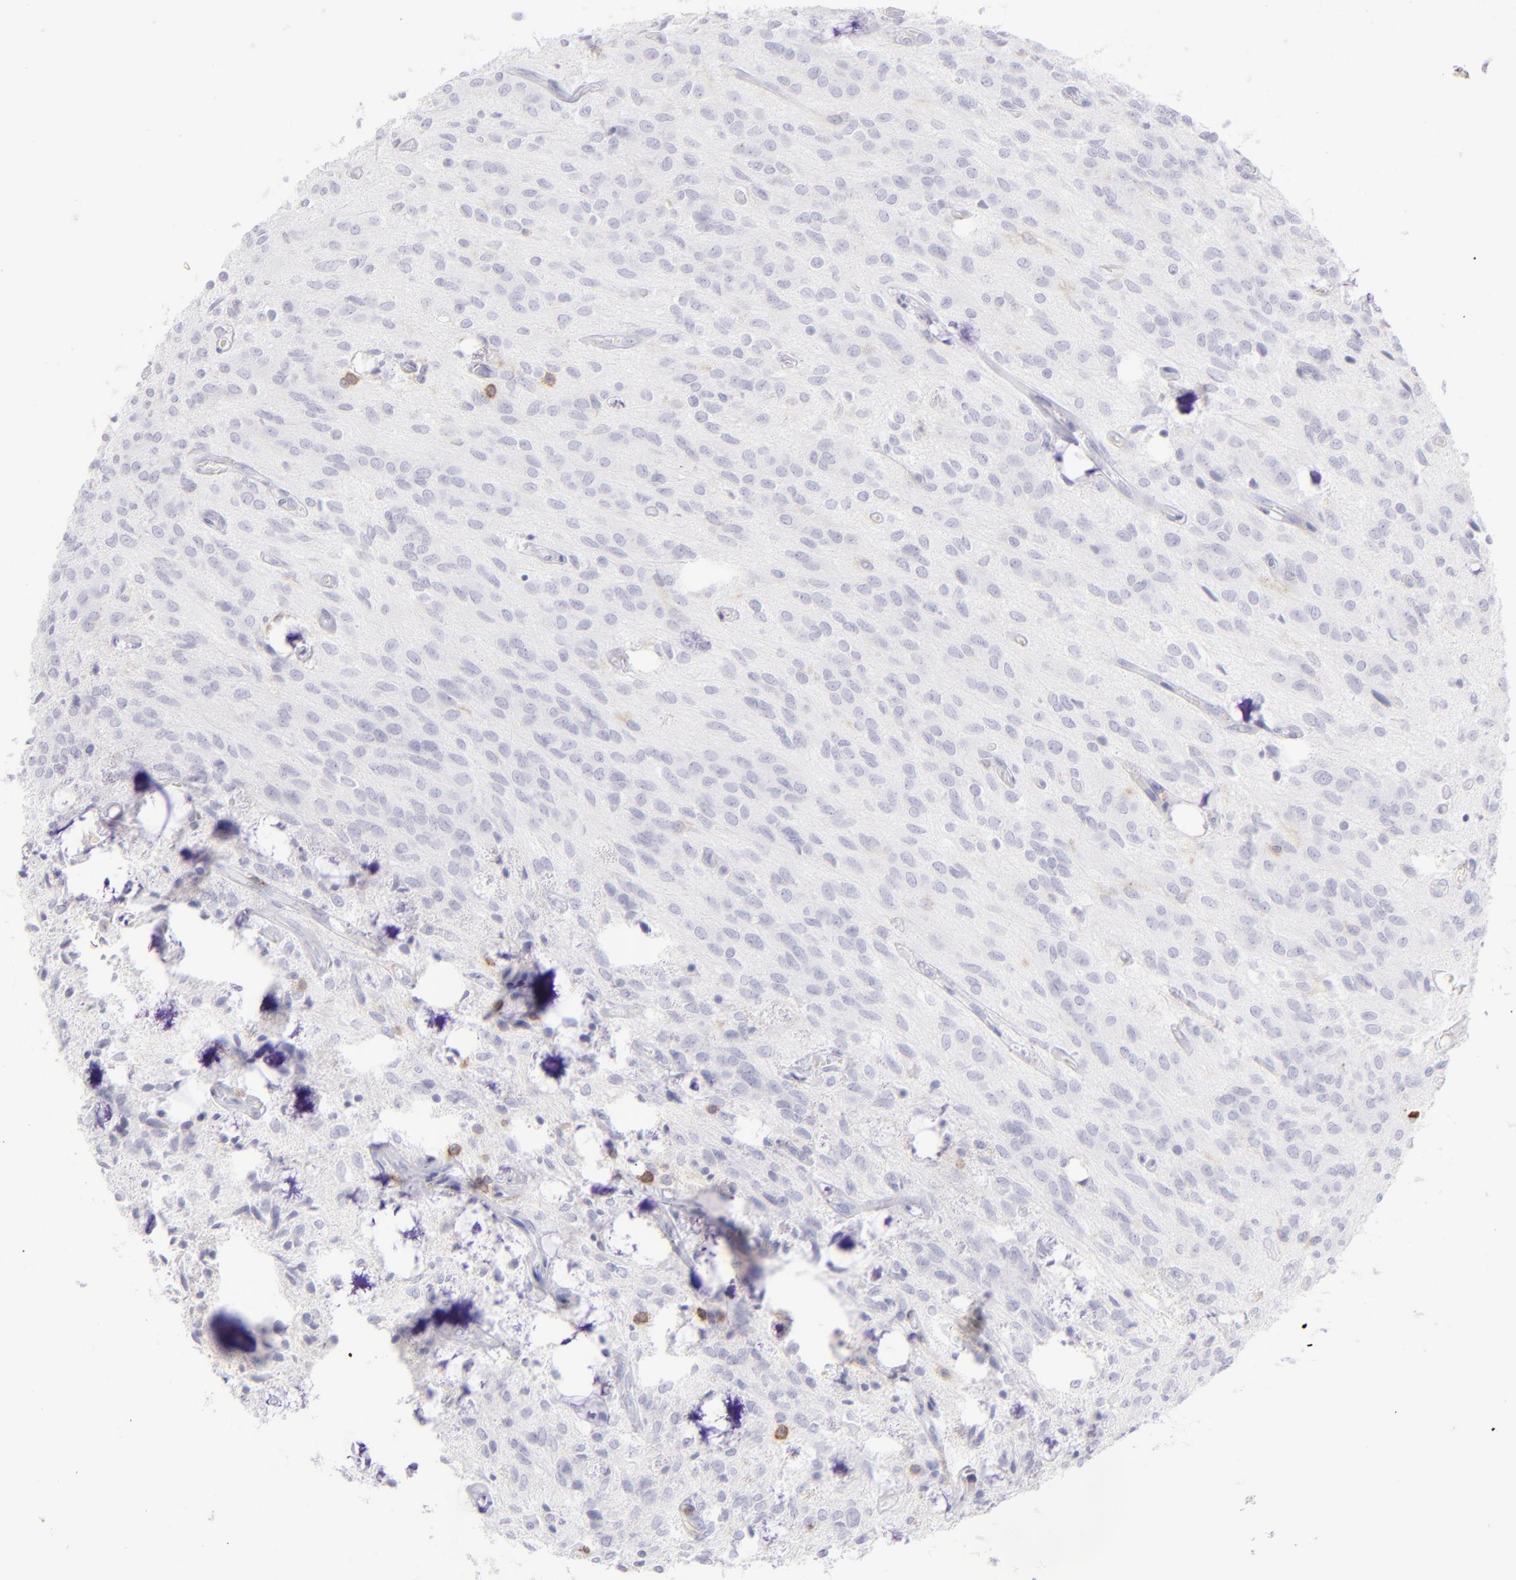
{"staining": {"intensity": "negative", "quantity": "none", "location": "none"}, "tissue": "glioma", "cell_type": "Tumor cells", "image_type": "cancer", "snomed": [{"axis": "morphology", "description": "Glioma, malignant, Low grade"}, {"axis": "topography", "description": "Brain"}], "caption": "Tumor cells are negative for brown protein staining in glioma. Nuclei are stained in blue.", "gene": "CD69", "patient": {"sex": "female", "age": 15}}